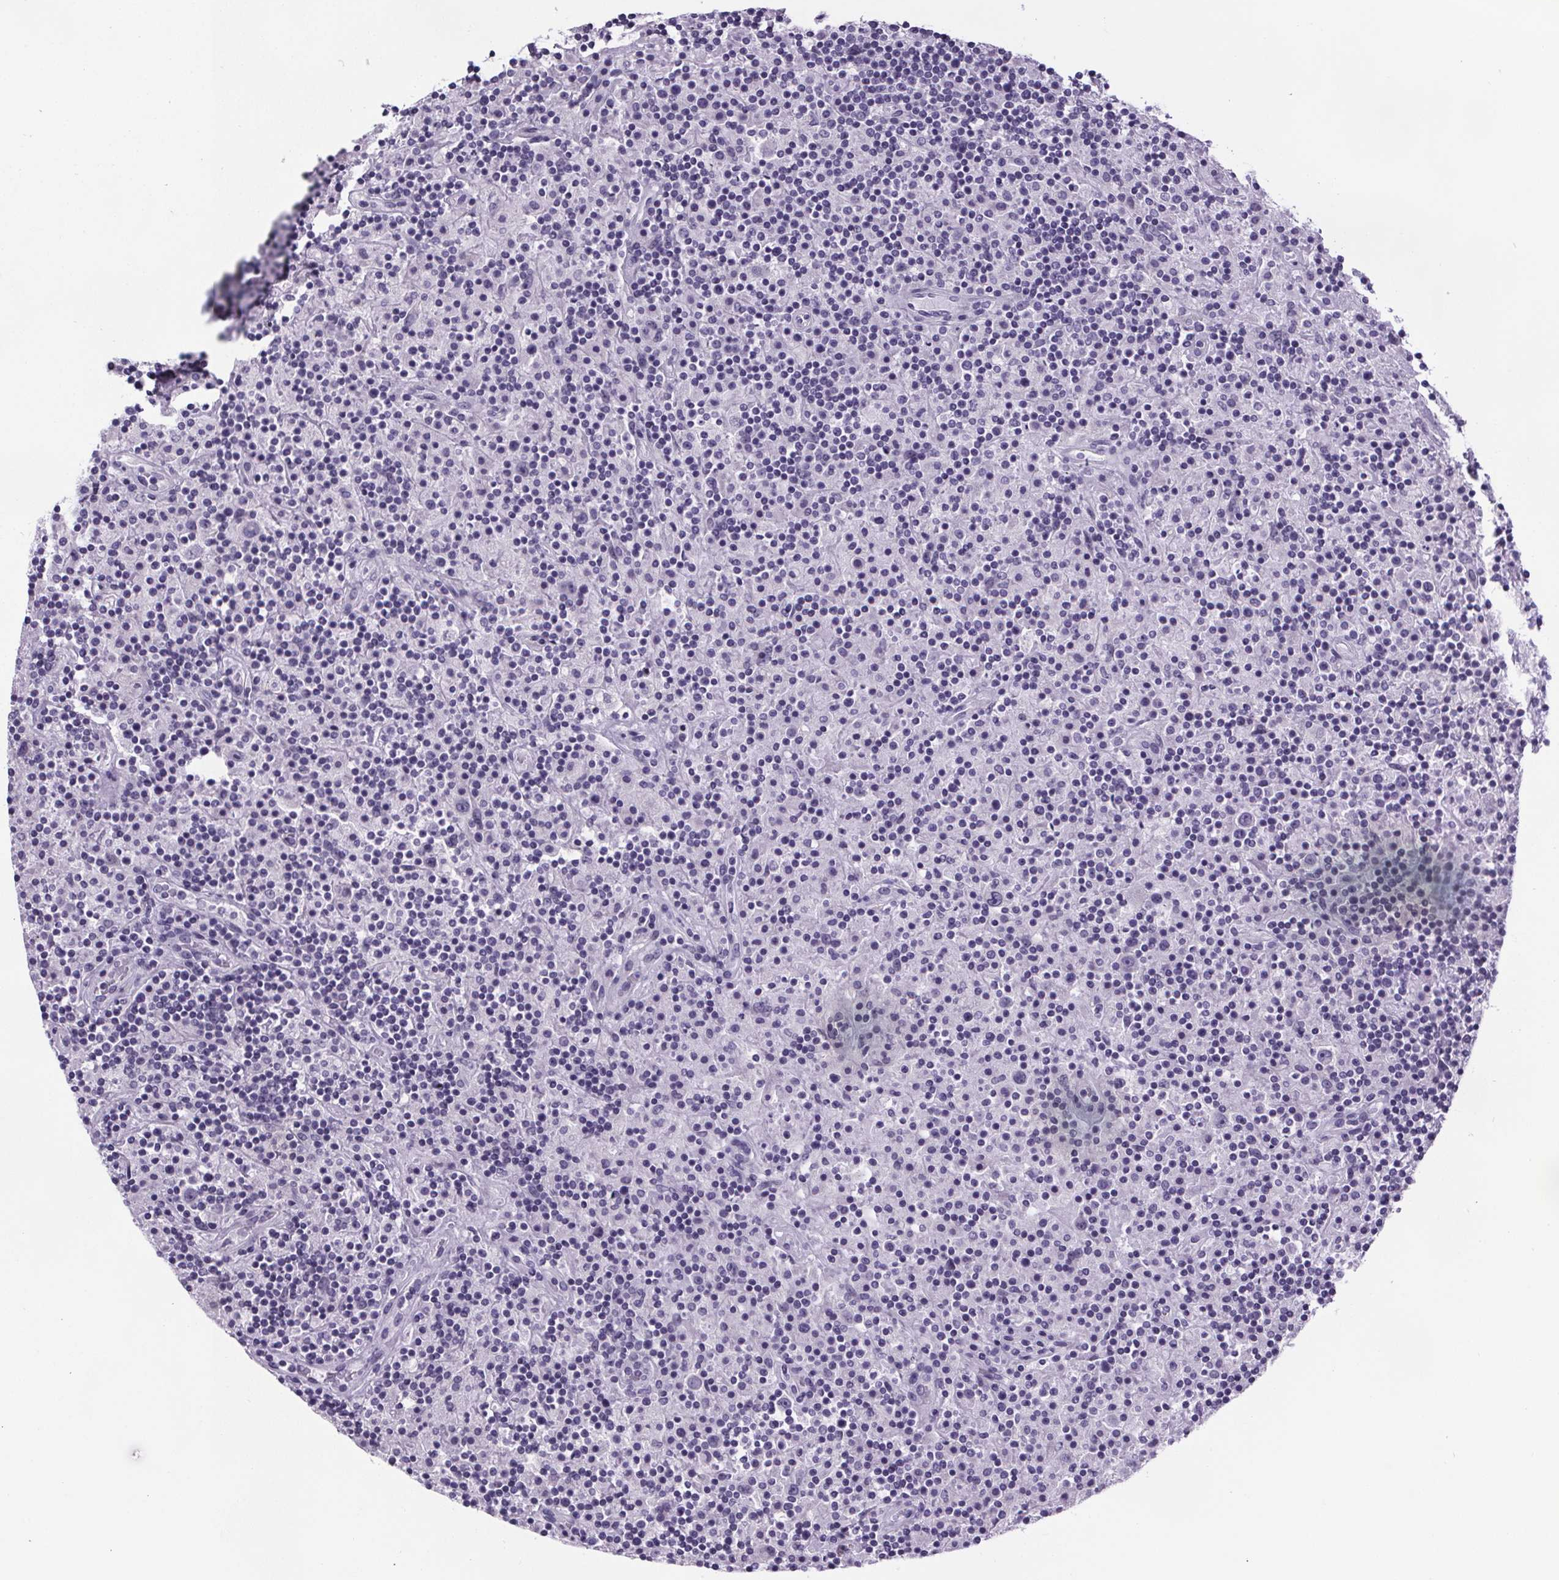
{"staining": {"intensity": "negative", "quantity": "none", "location": "none"}, "tissue": "lymphoma", "cell_type": "Tumor cells", "image_type": "cancer", "snomed": [{"axis": "morphology", "description": "Hodgkin's disease, NOS"}, {"axis": "topography", "description": "Lymph node"}], "caption": "DAB immunohistochemical staining of human Hodgkin's disease reveals no significant staining in tumor cells. The staining was performed using DAB (3,3'-diaminobenzidine) to visualize the protein expression in brown, while the nuclei were stained in blue with hematoxylin (Magnification: 20x).", "gene": "CUBN", "patient": {"sex": "male", "age": 70}}